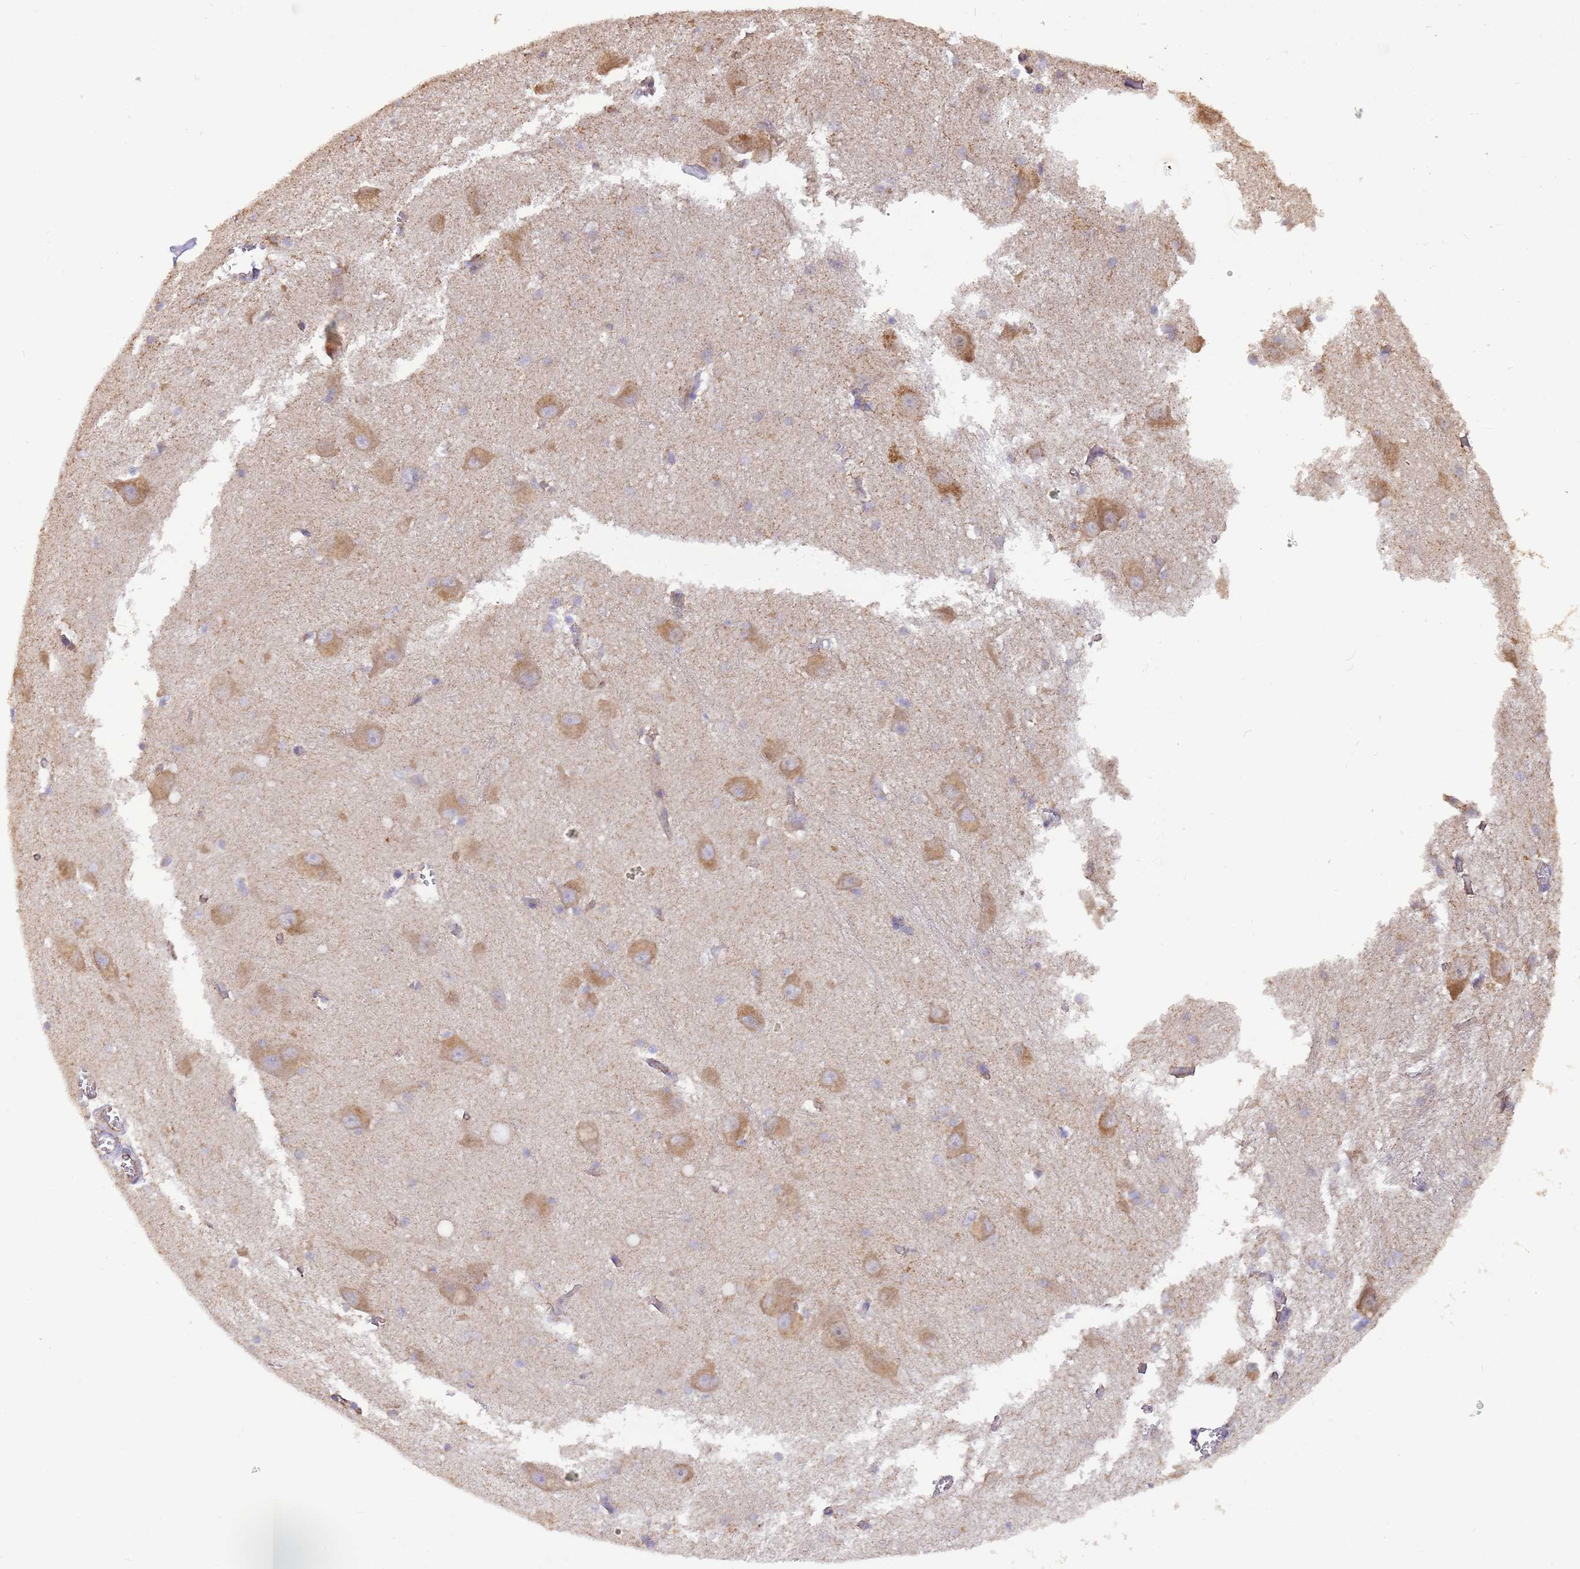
{"staining": {"intensity": "moderate", "quantity": "<25%", "location": "cytoplasmic/membranous"}, "tissue": "caudate", "cell_type": "Glial cells", "image_type": "normal", "snomed": [{"axis": "morphology", "description": "Normal tissue, NOS"}, {"axis": "topography", "description": "Lateral ventricle wall"}], "caption": "The image exhibits immunohistochemical staining of normal caudate. There is moderate cytoplasmic/membranous expression is present in about <25% of glial cells. (Stains: DAB (3,3'-diaminobenzidine) in brown, nuclei in blue, Microscopy: brightfield microscopy at high magnification).", "gene": "DOCK9", "patient": {"sex": "male", "age": 37}}